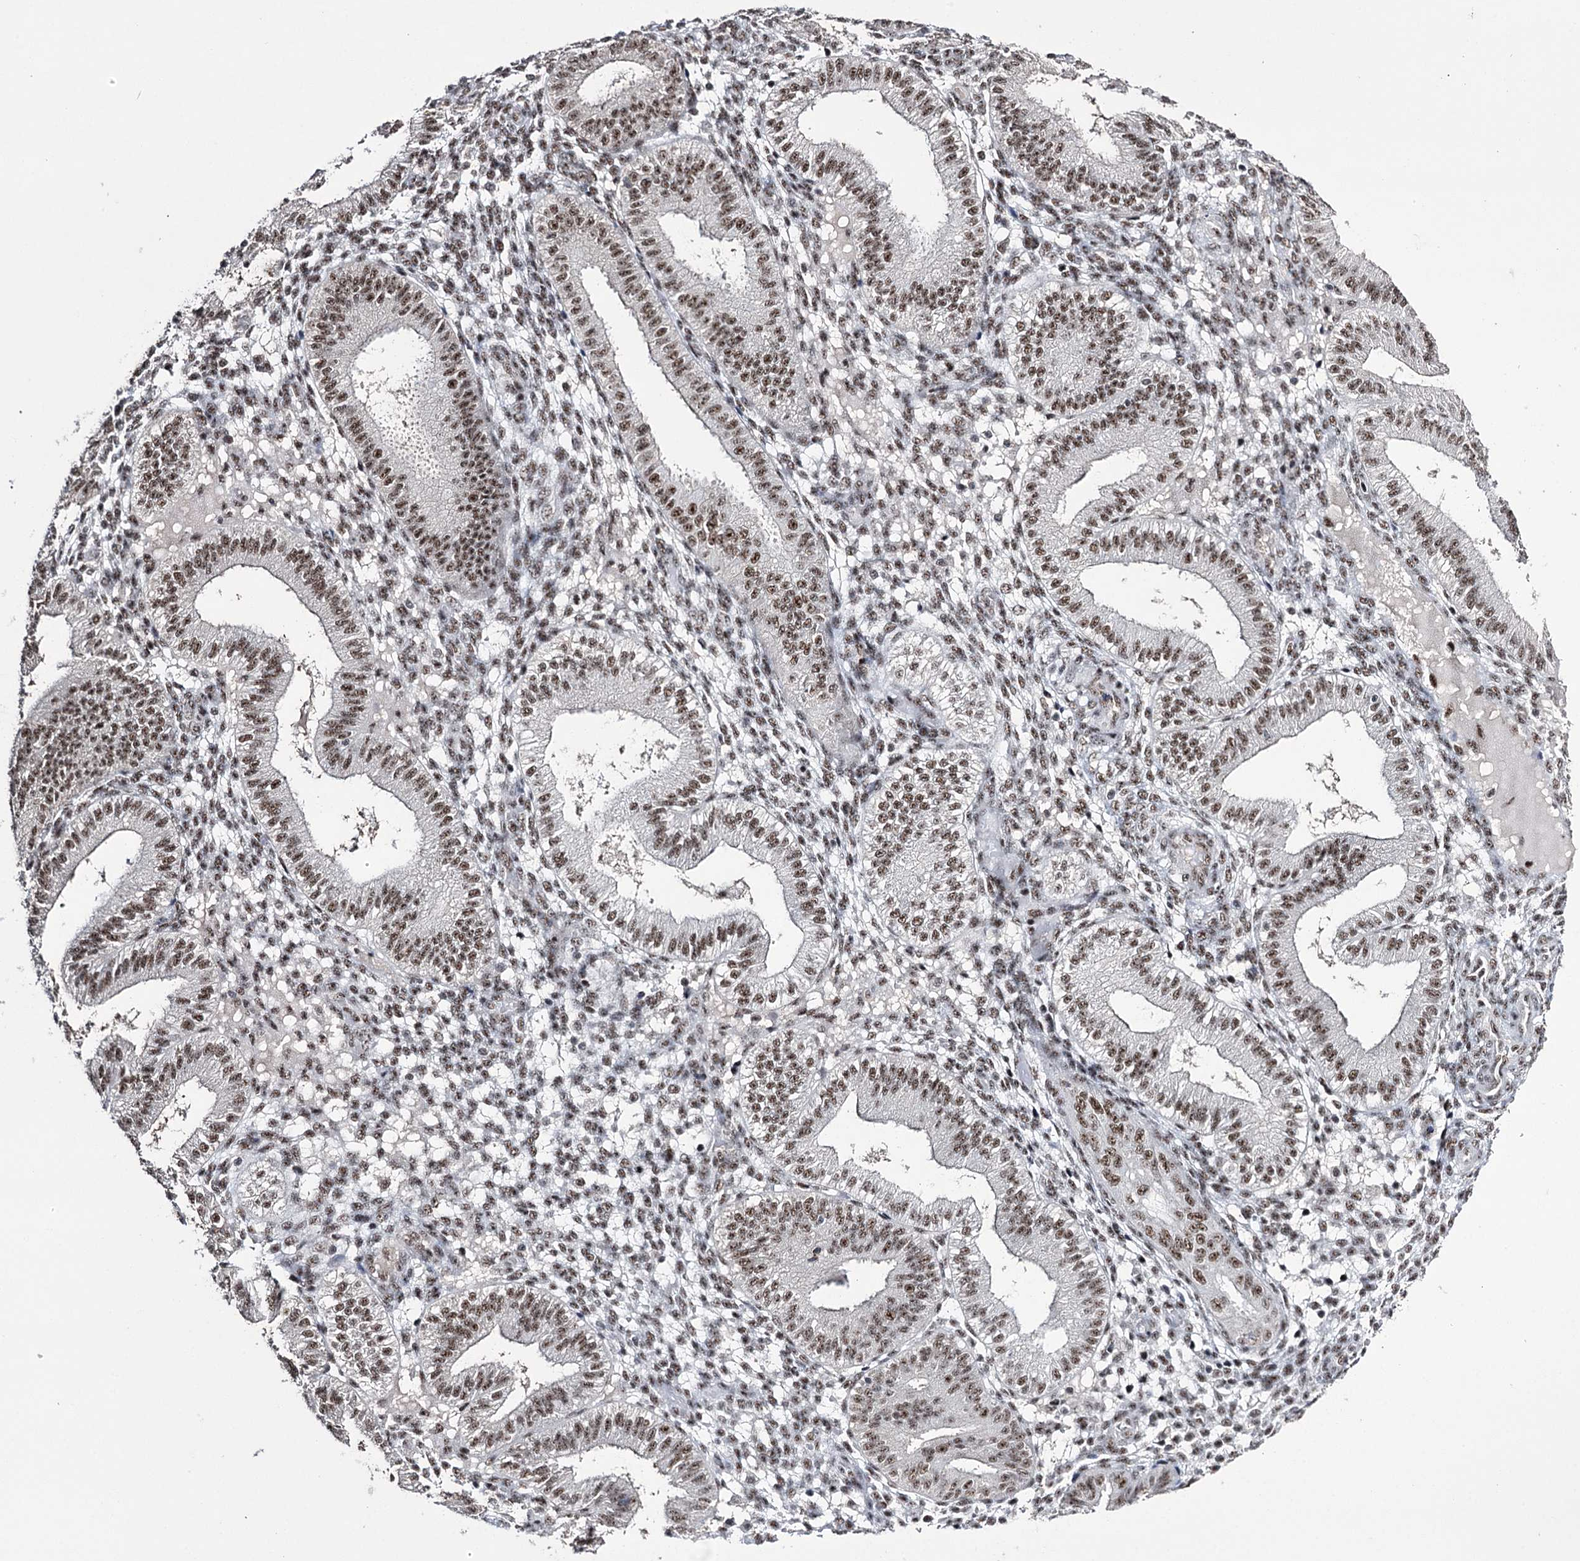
{"staining": {"intensity": "weak", "quantity": "25%-75%", "location": "nuclear"}, "tissue": "endometrium", "cell_type": "Cells in endometrial stroma", "image_type": "normal", "snomed": [{"axis": "morphology", "description": "Normal tissue, NOS"}, {"axis": "topography", "description": "Endometrium"}], "caption": "Human endometrium stained for a protein (brown) reveals weak nuclear positive expression in about 25%-75% of cells in endometrial stroma.", "gene": "PRPF40A", "patient": {"sex": "female", "age": 39}}